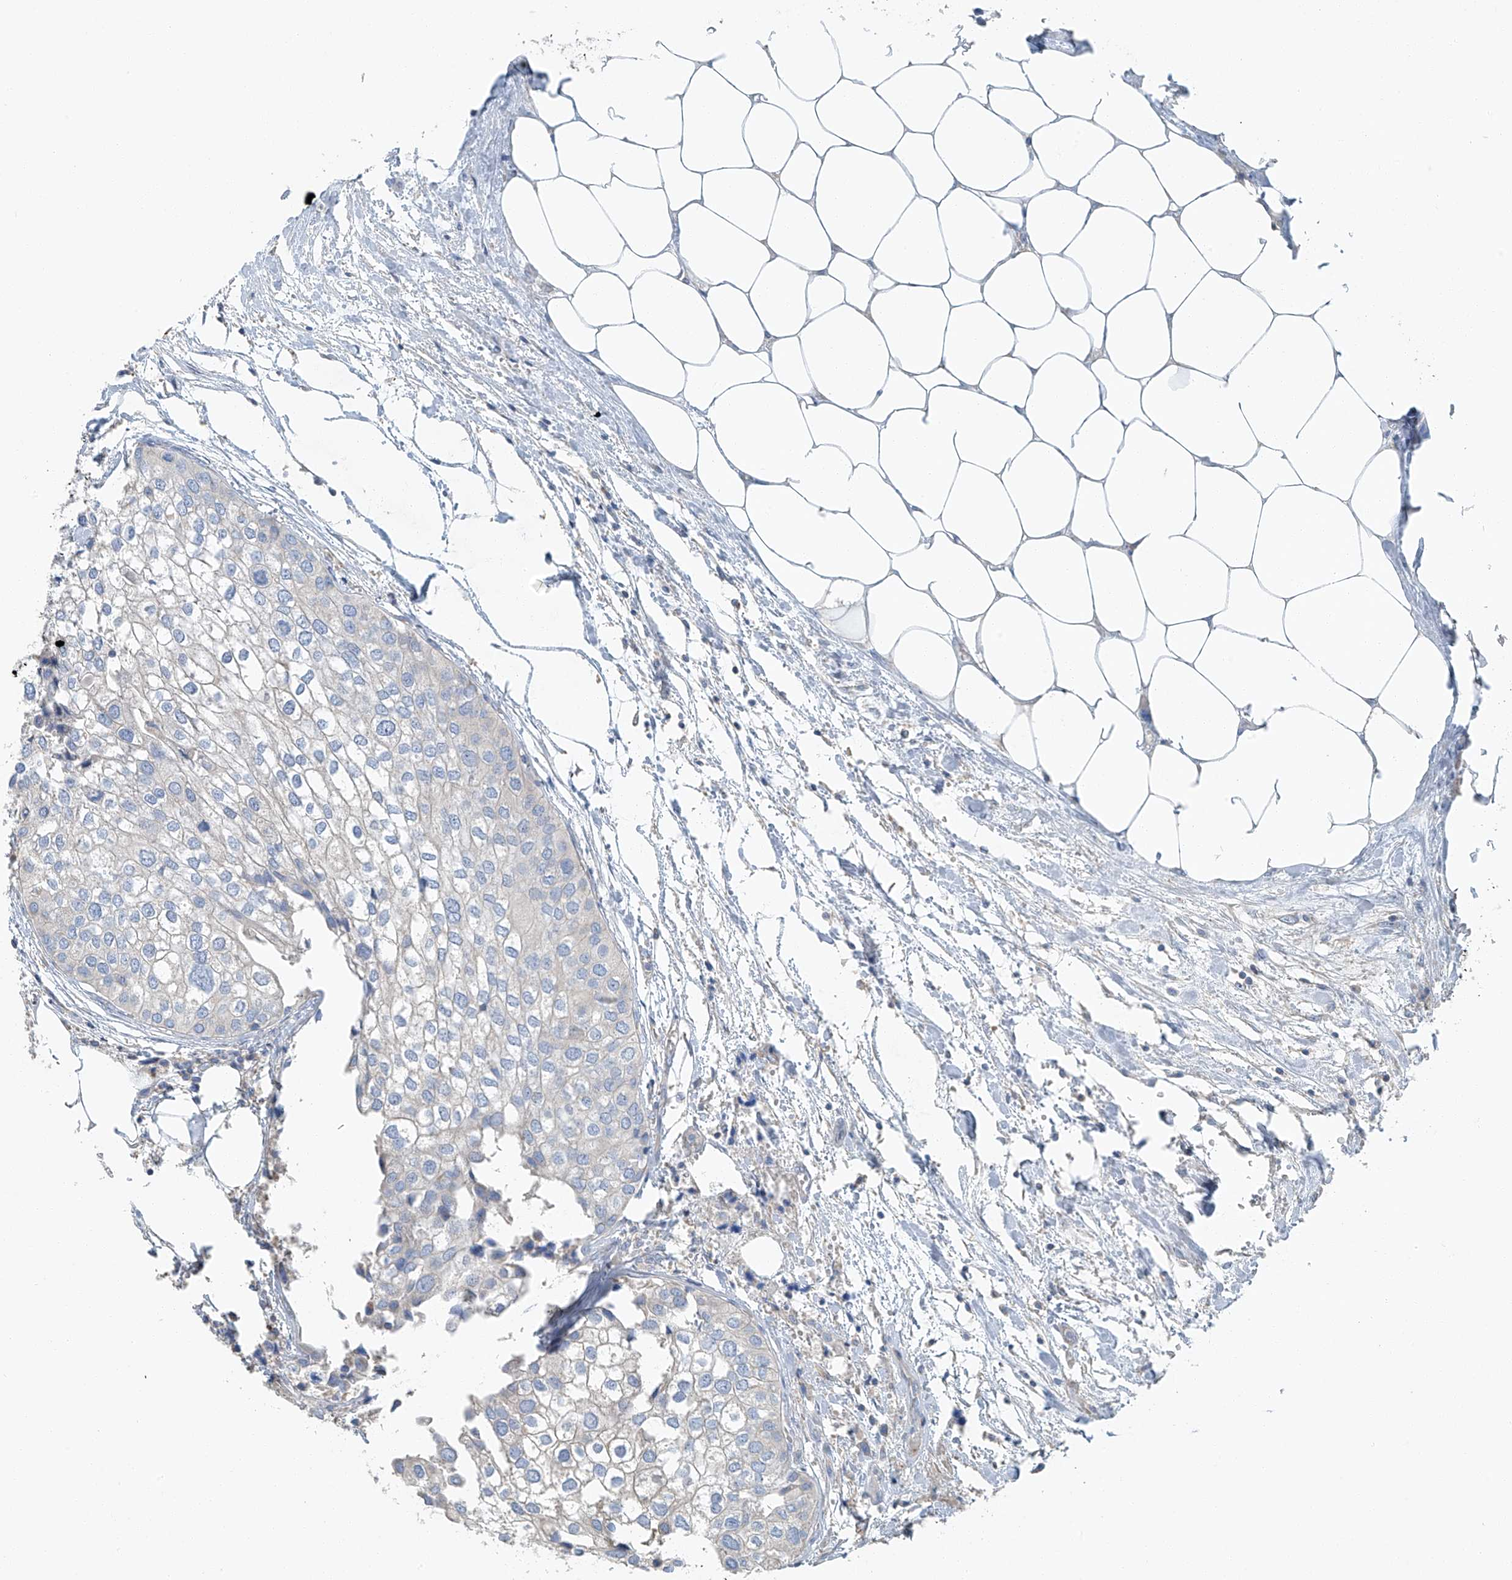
{"staining": {"intensity": "negative", "quantity": "none", "location": "none"}, "tissue": "urothelial cancer", "cell_type": "Tumor cells", "image_type": "cancer", "snomed": [{"axis": "morphology", "description": "Urothelial carcinoma, High grade"}, {"axis": "topography", "description": "Urinary bladder"}], "caption": "The image displays no staining of tumor cells in urothelial carcinoma (high-grade).", "gene": "C1orf87", "patient": {"sex": "male", "age": 64}}